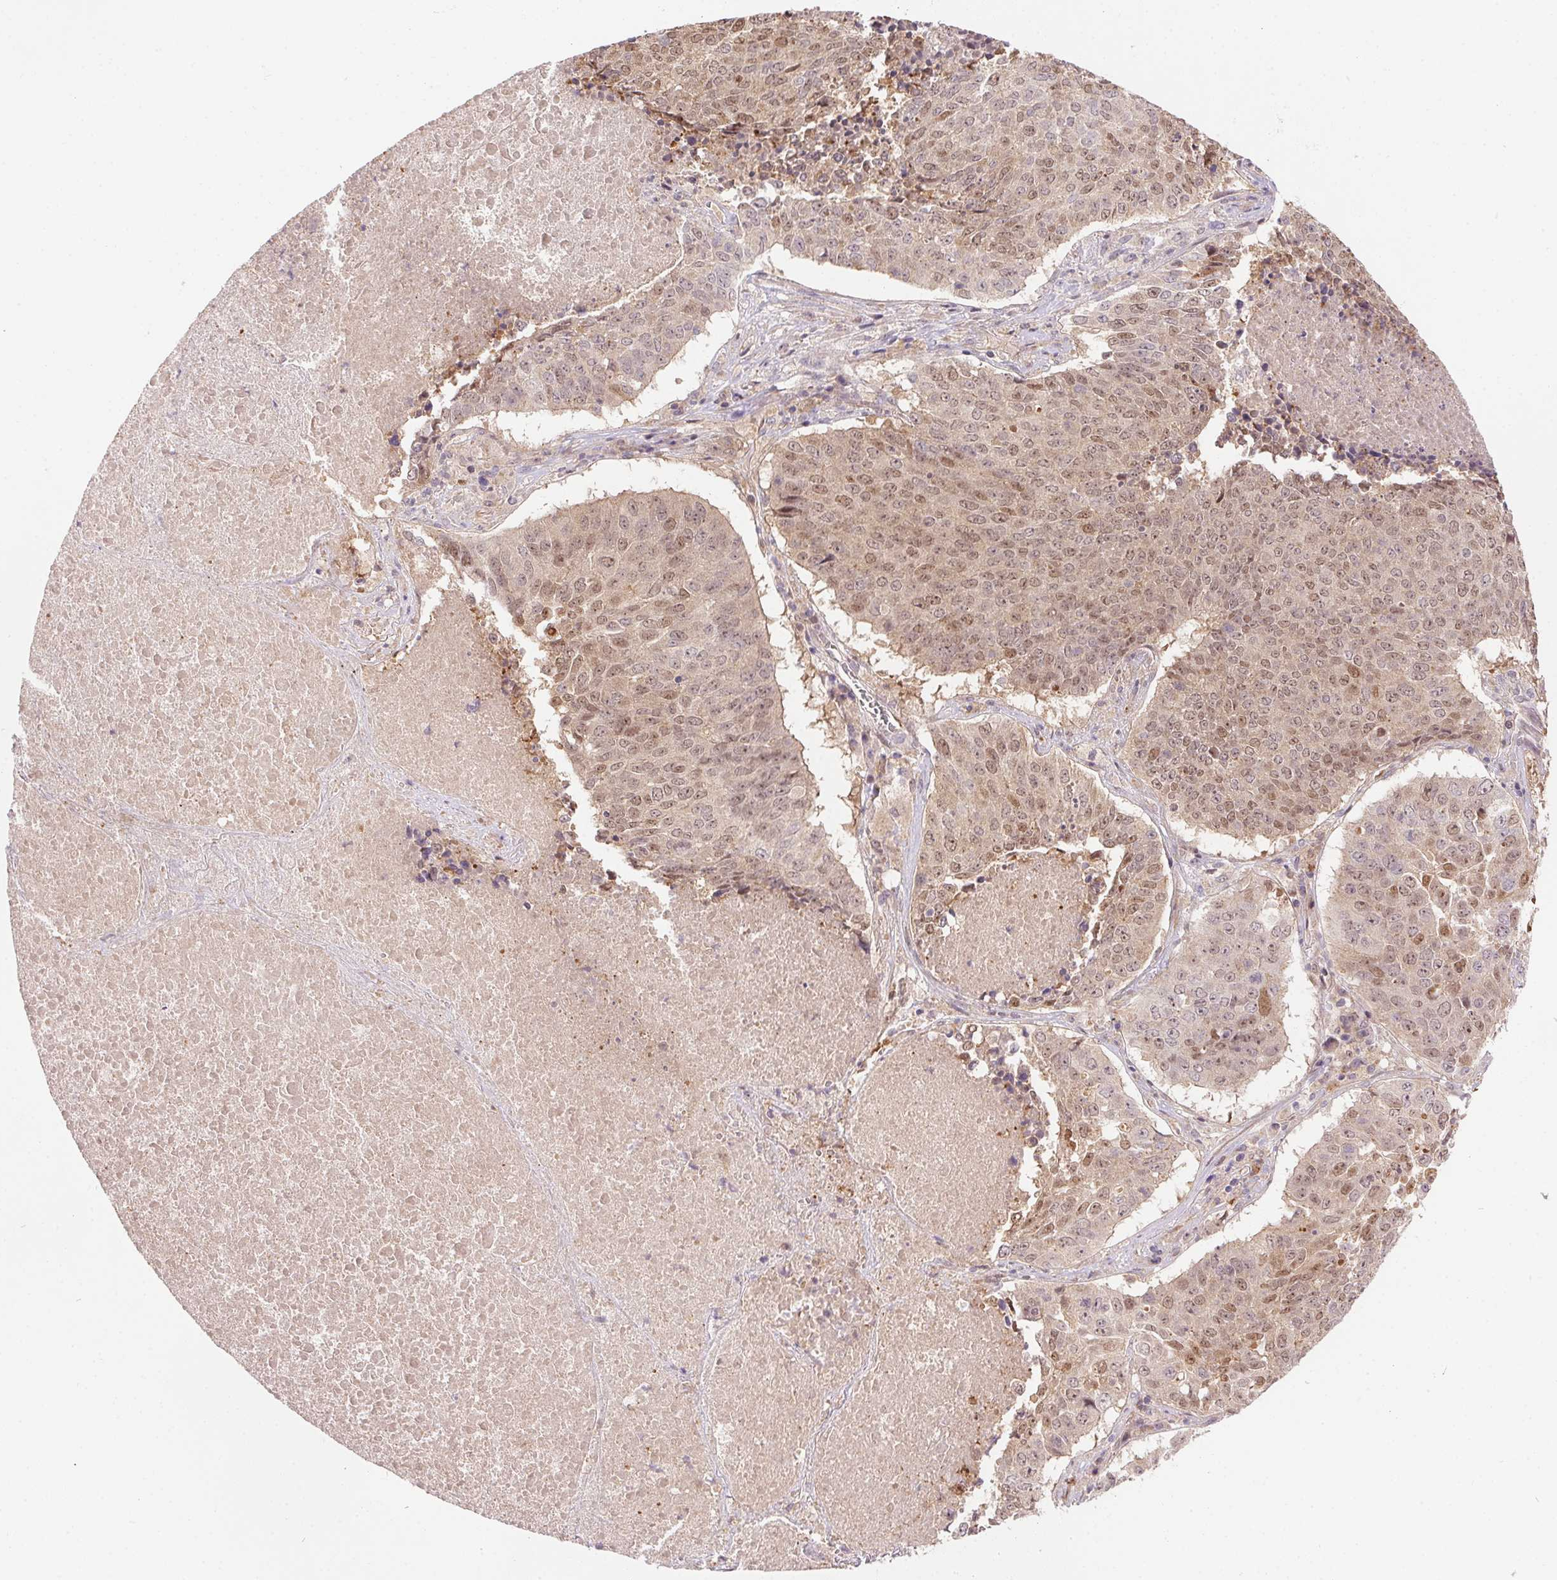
{"staining": {"intensity": "moderate", "quantity": ">75%", "location": "nuclear"}, "tissue": "lung cancer", "cell_type": "Tumor cells", "image_type": "cancer", "snomed": [{"axis": "morphology", "description": "Normal tissue, NOS"}, {"axis": "morphology", "description": "Squamous cell carcinoma, NOS"}, {"axis": "topography", "description": "Bronchus"}, {"axis": "topography", "description": "Lung"}], "caption": "Moderate nuclear positivity is identified in about >75% of tumor cells in lung cancer (squamous cell carcinoma).", "gene": "NUDT16", "patient": {"sex": "male", "age": 64}}